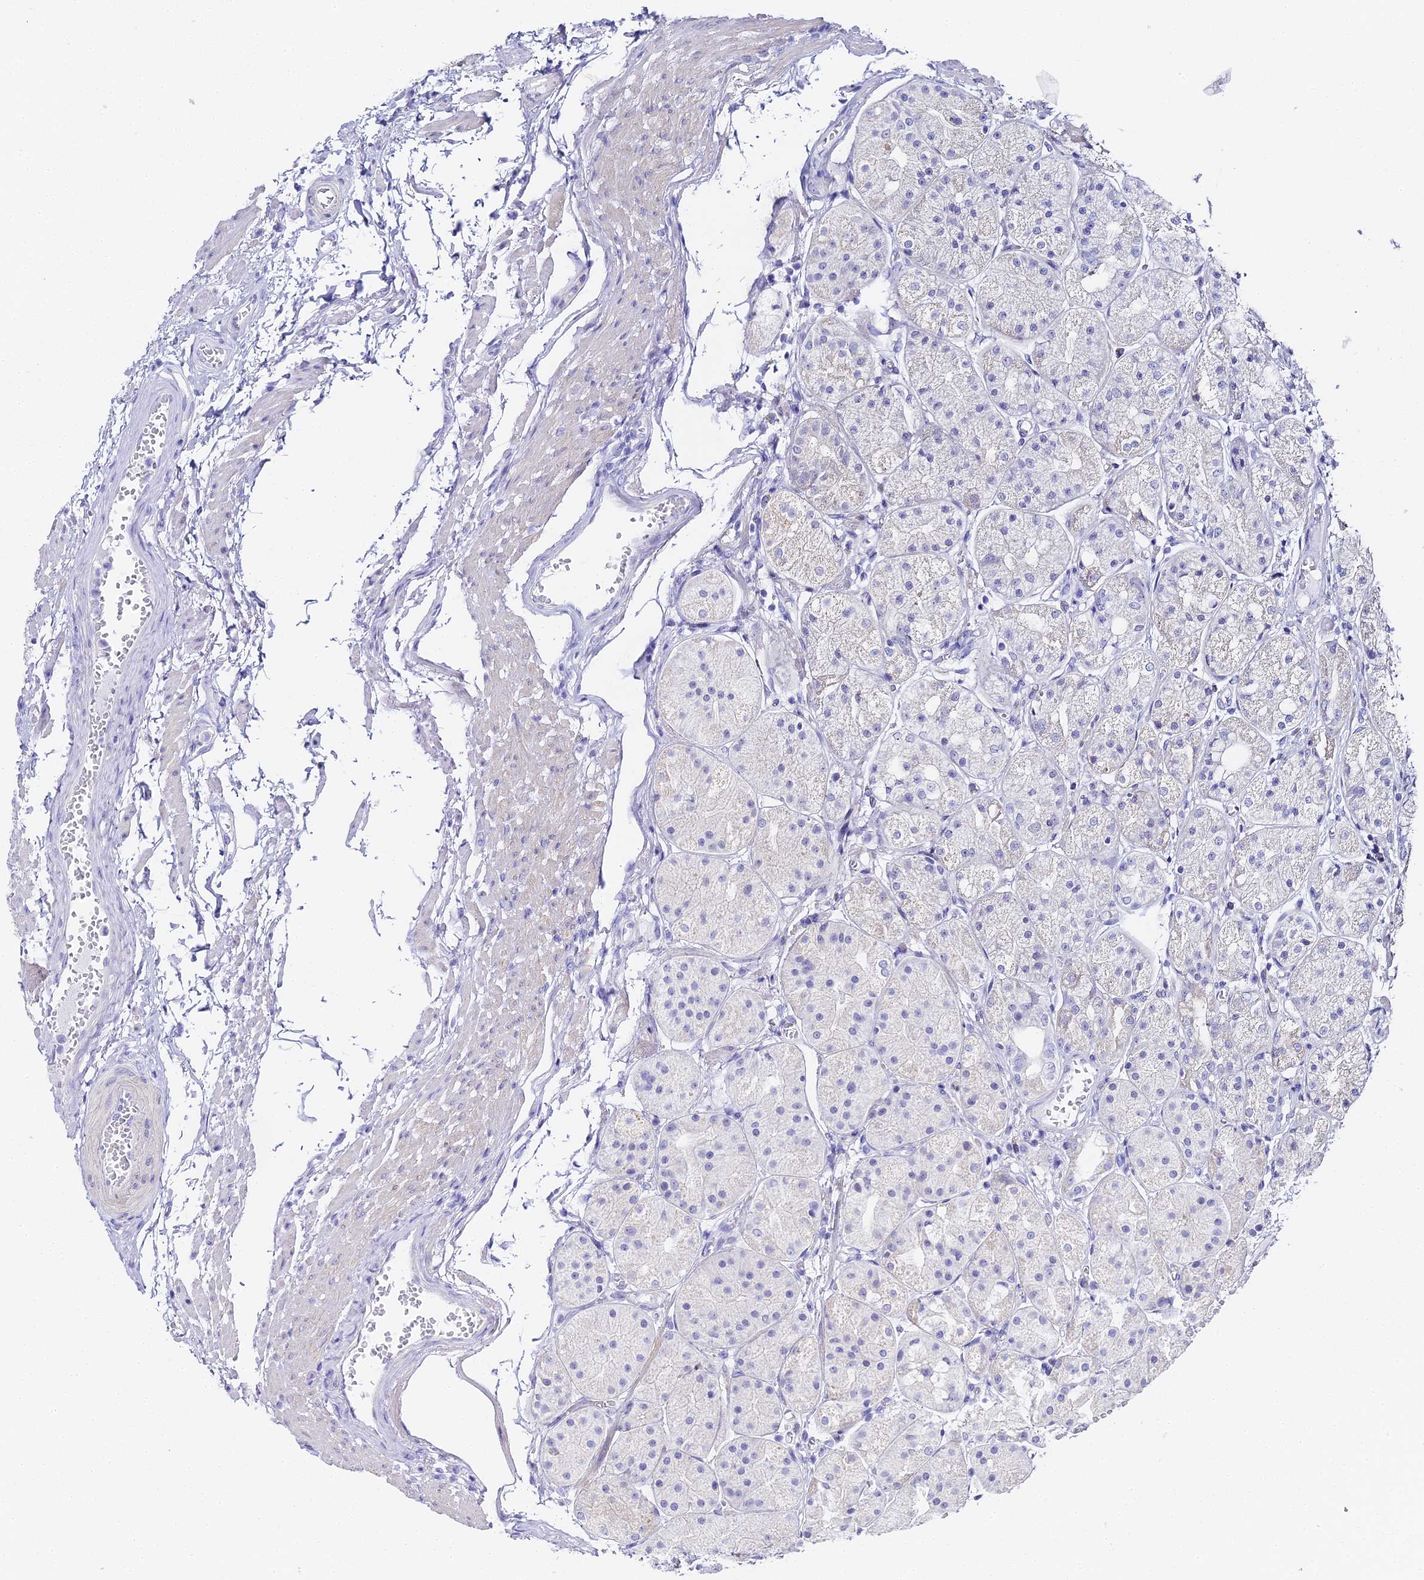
{"staining": {"intensity": "negative", "quantity": "none", "location": "none"}, "tissue": "stomach", "cell_type": "Glandular cells", "image_type": "normal", "snomed": [{"axis": "morphology", "description": "Normal tissue, NOS"}, {"axis": "topography", "description": "Stomach, upper"}], "caption": "High power microscopy histopathology image of an immunohistochemistry (IHC) micrograph of unremarkable stomach, revealing no significant expression in glandular cells. (IHC, brightfield microscopy, high magnification).", "gene": "ABHD14A", "patient": {"sex": "male", "age": 72}}